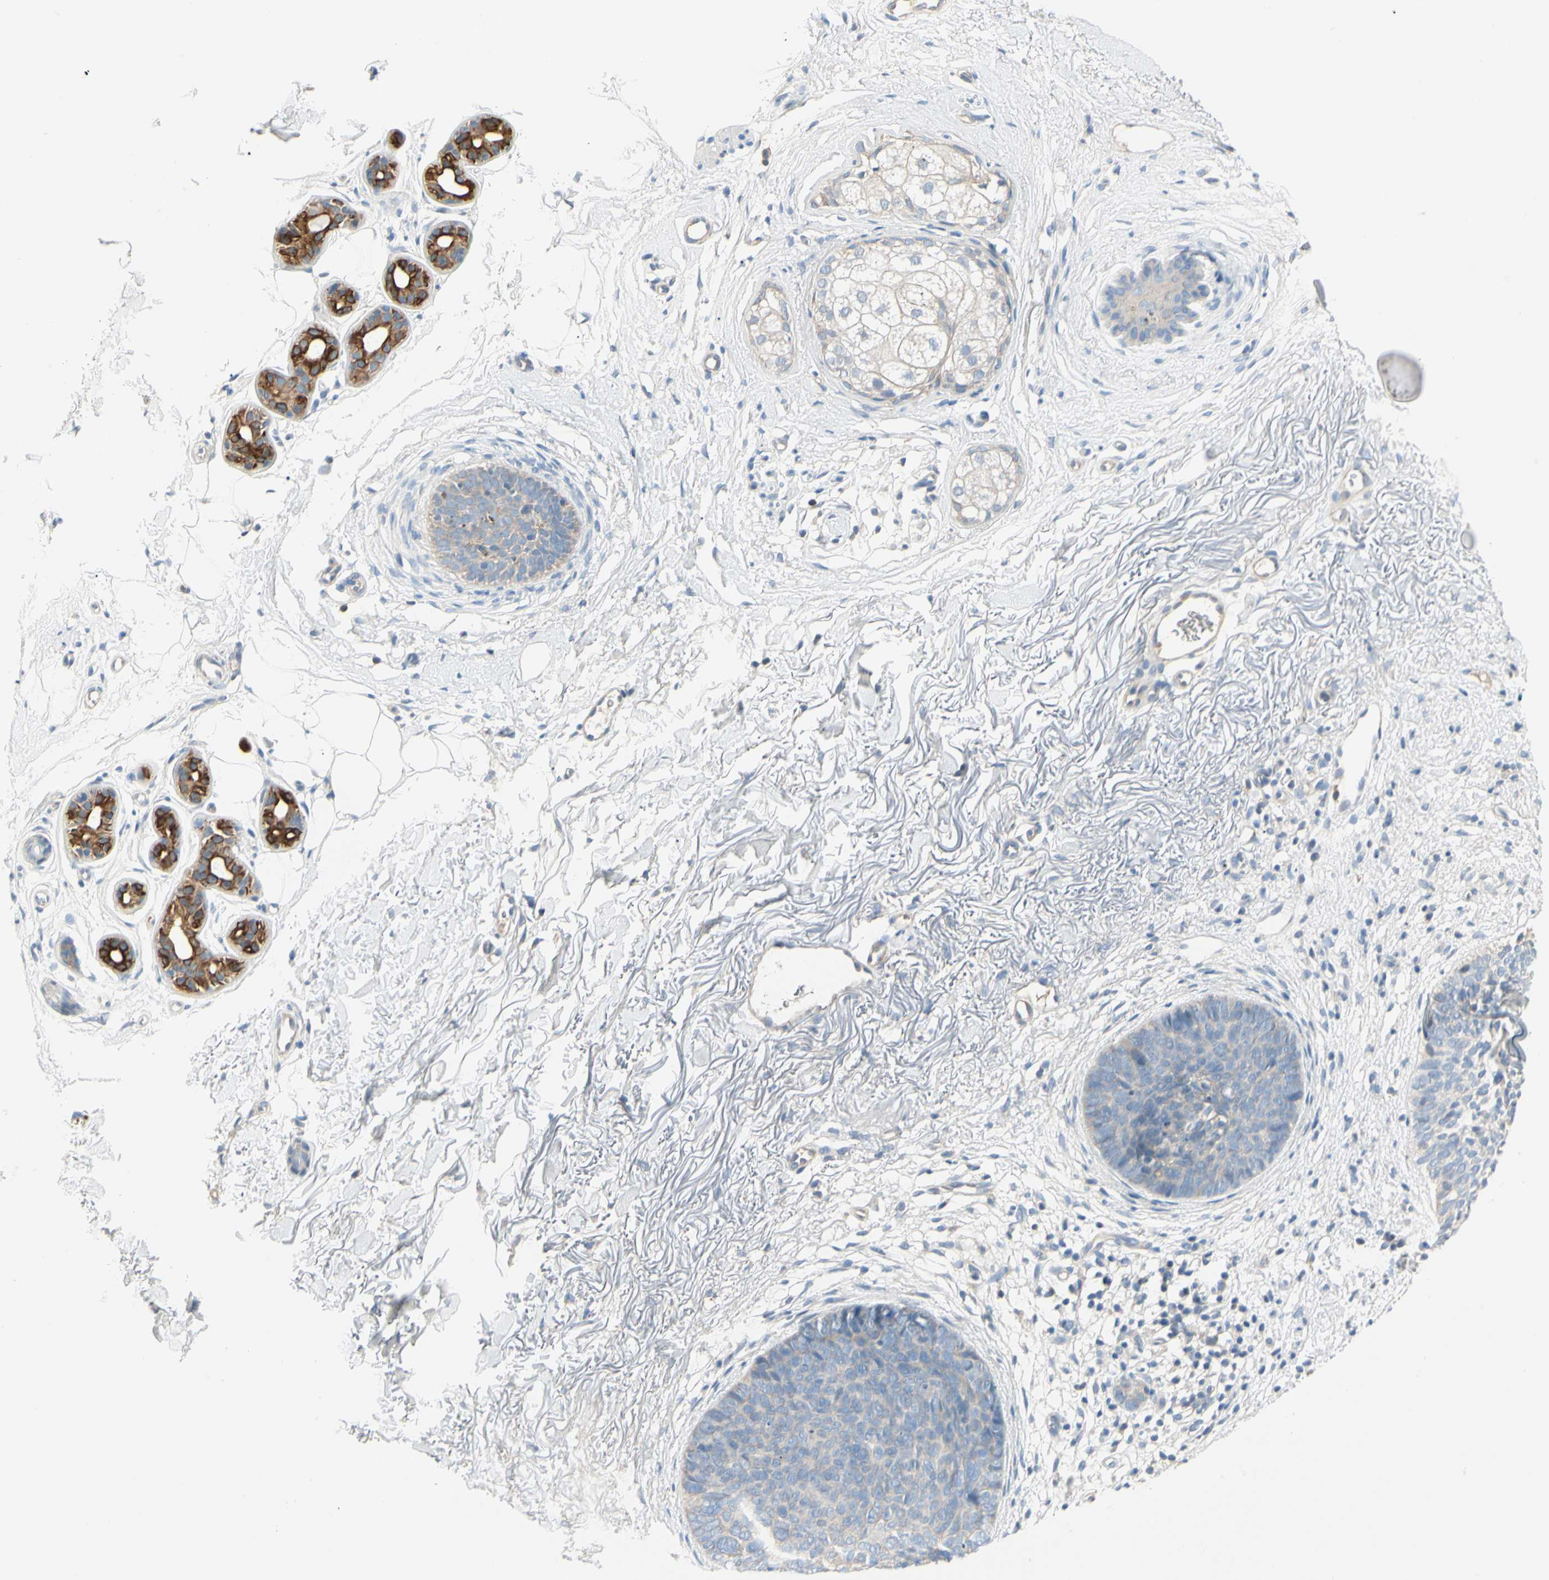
{"staining": {"intensity": "negative", "quantity": "none", "location": "none"}, "tissue": "skin cancer", "cell_type": "Tumor cells", "image_type": "cancer", "snomed": [{"axis": "morphology", "description": "Basal cell carcinoma"}, {"axis": "topography", "description": "Skin"}], "caption": "An IHC photomicrograph of skin cancer (basal cell carcinoma) is shown. There is no staining in tumor cells of skin cancer (basal cell carcinoma).", "gene": "DUSP12", "patient": {"sex": "female", "age": 70}}